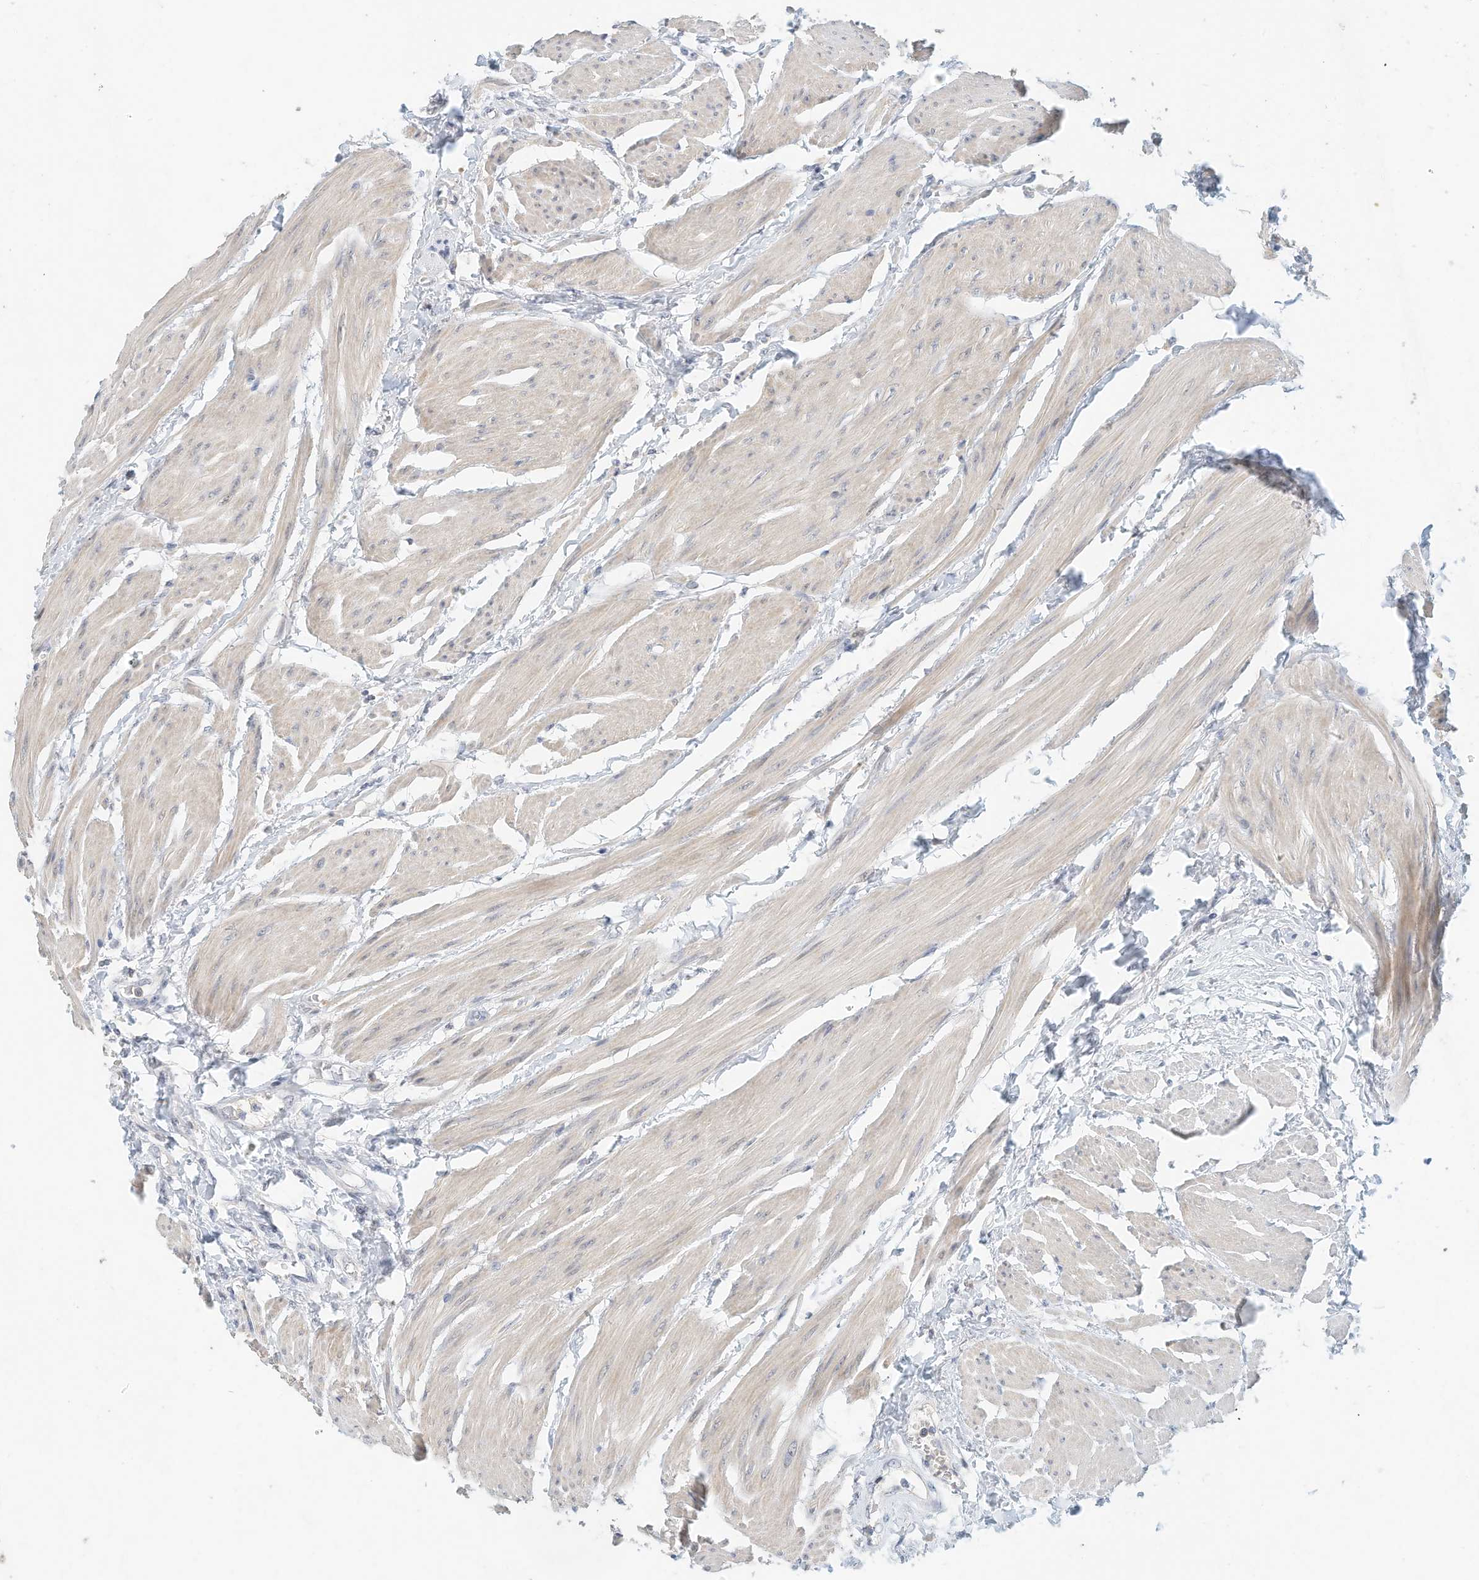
{"staining": {"intensity": "negative", "quantity": "none", "location": "none"}, "tissue": "urothelial cancer", "cell_type": "Tumor cells", "image_type": "cancer", "snomed": [{"axis": "morphology", "description": "Urothelial carcinoma, High grade"}, {"axis": "topography", "description": "Urinary bladder"}], "caption": "A photomicrograph of urothelial carcinoma (high-grade) stained for a protein displays no brown staining in tumor cells.", "gene": "MICAL1", "patient": {"sex": "male", "age": 50}}